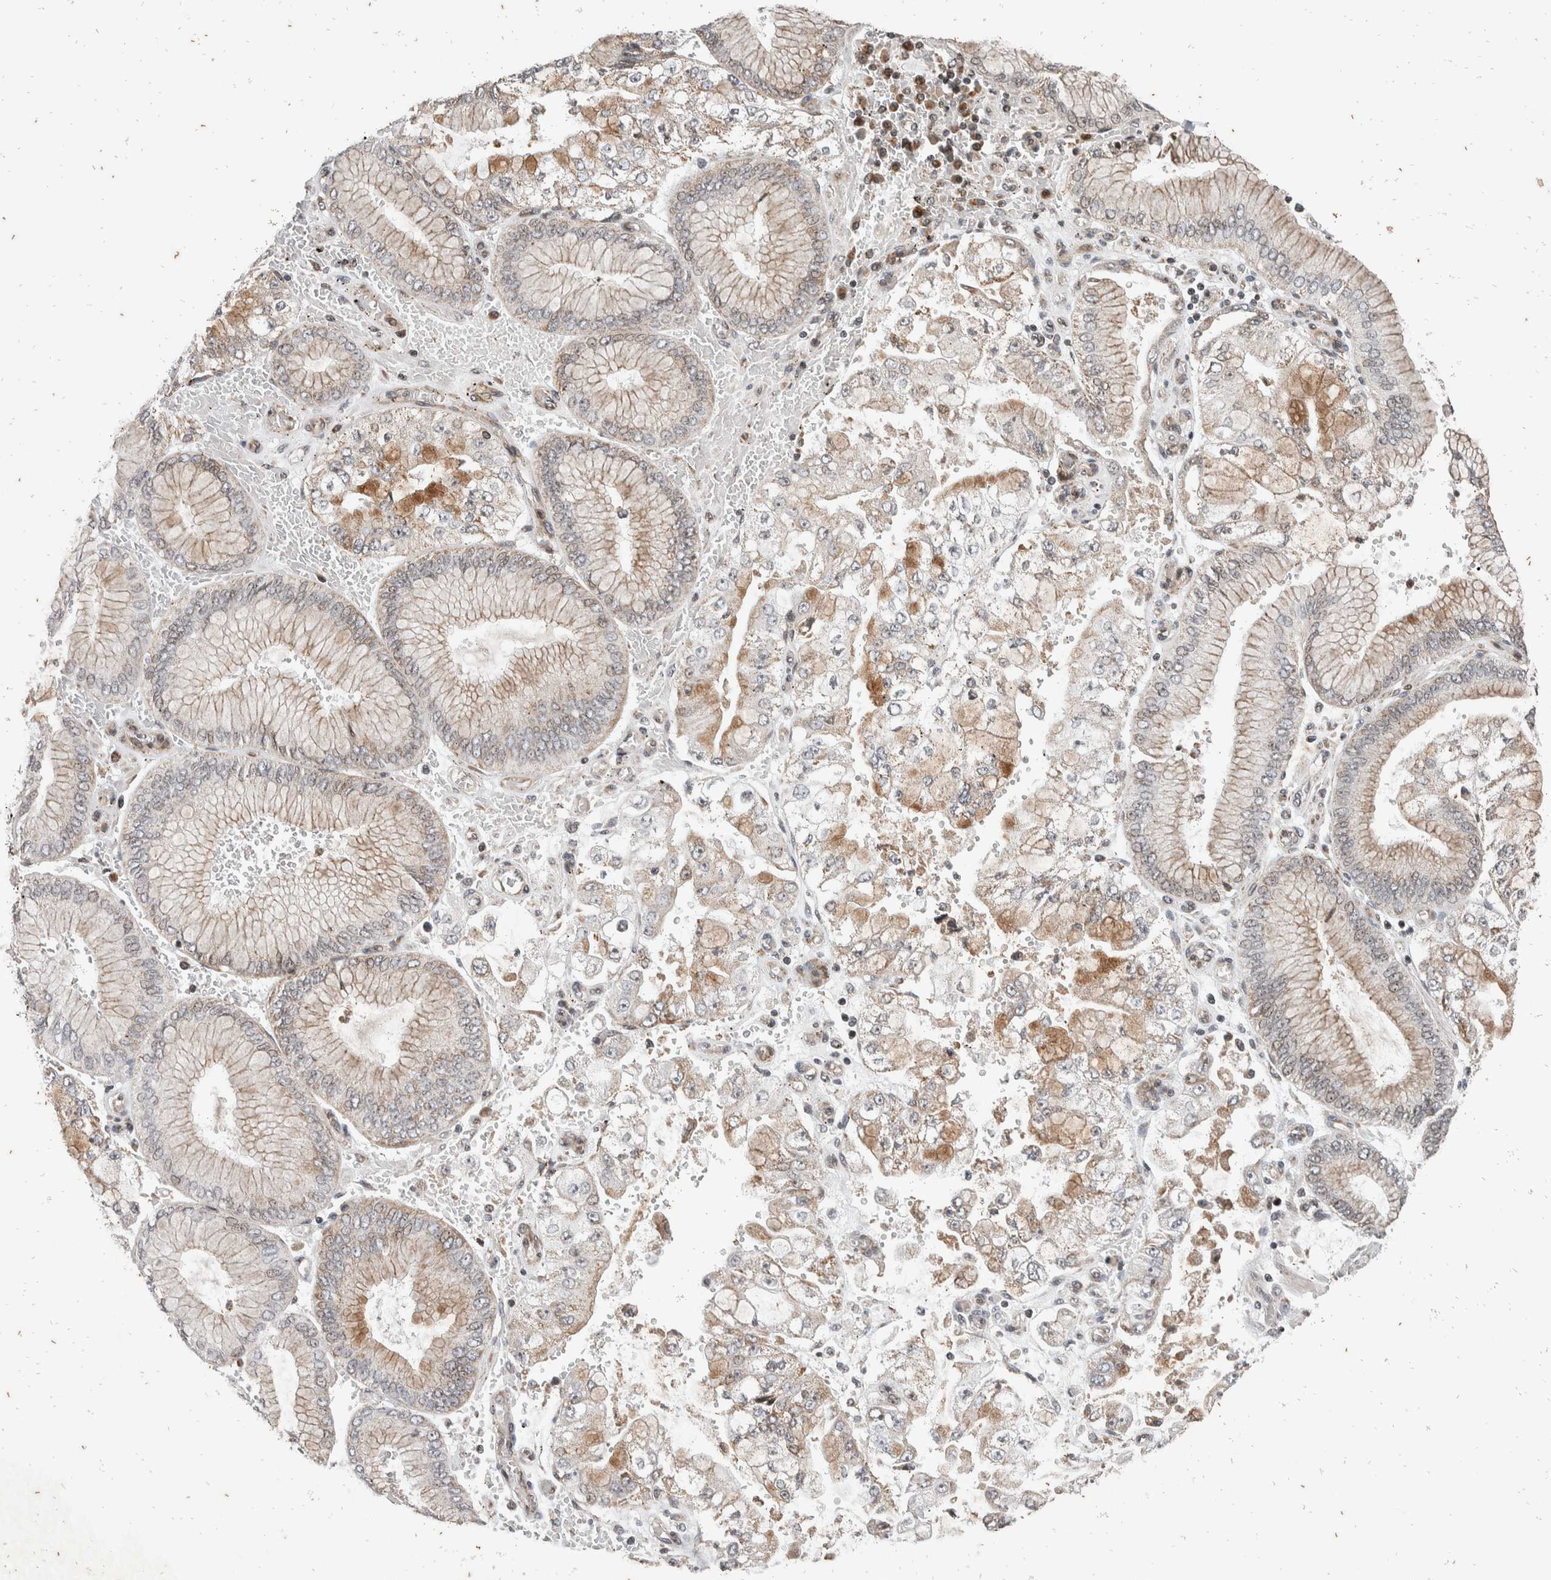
{"staining": {"intensity": "weak", "quantity": "25%-75%", "location": "cytoplasmic/membranous"}, "tissue": "stomach cancer", "cell_type": "Tumor cells", "image_type": "cancer", "snomed": [{"axis": "morphology", "description": "Adenocarcinoma, NOS"}, {"axis": "topography", "description": "Stomach"}], "caption": "This micrograph shows stomach adenocarcinoma stained with IHC to label a protein in brown. The cytoplasmic/membranous of tumor cells show weak positivity for the protein. Nuclei are counter-stained blue.", "gene": "ATXN7L1", "patient": {"sex": "male", "age": 76}}